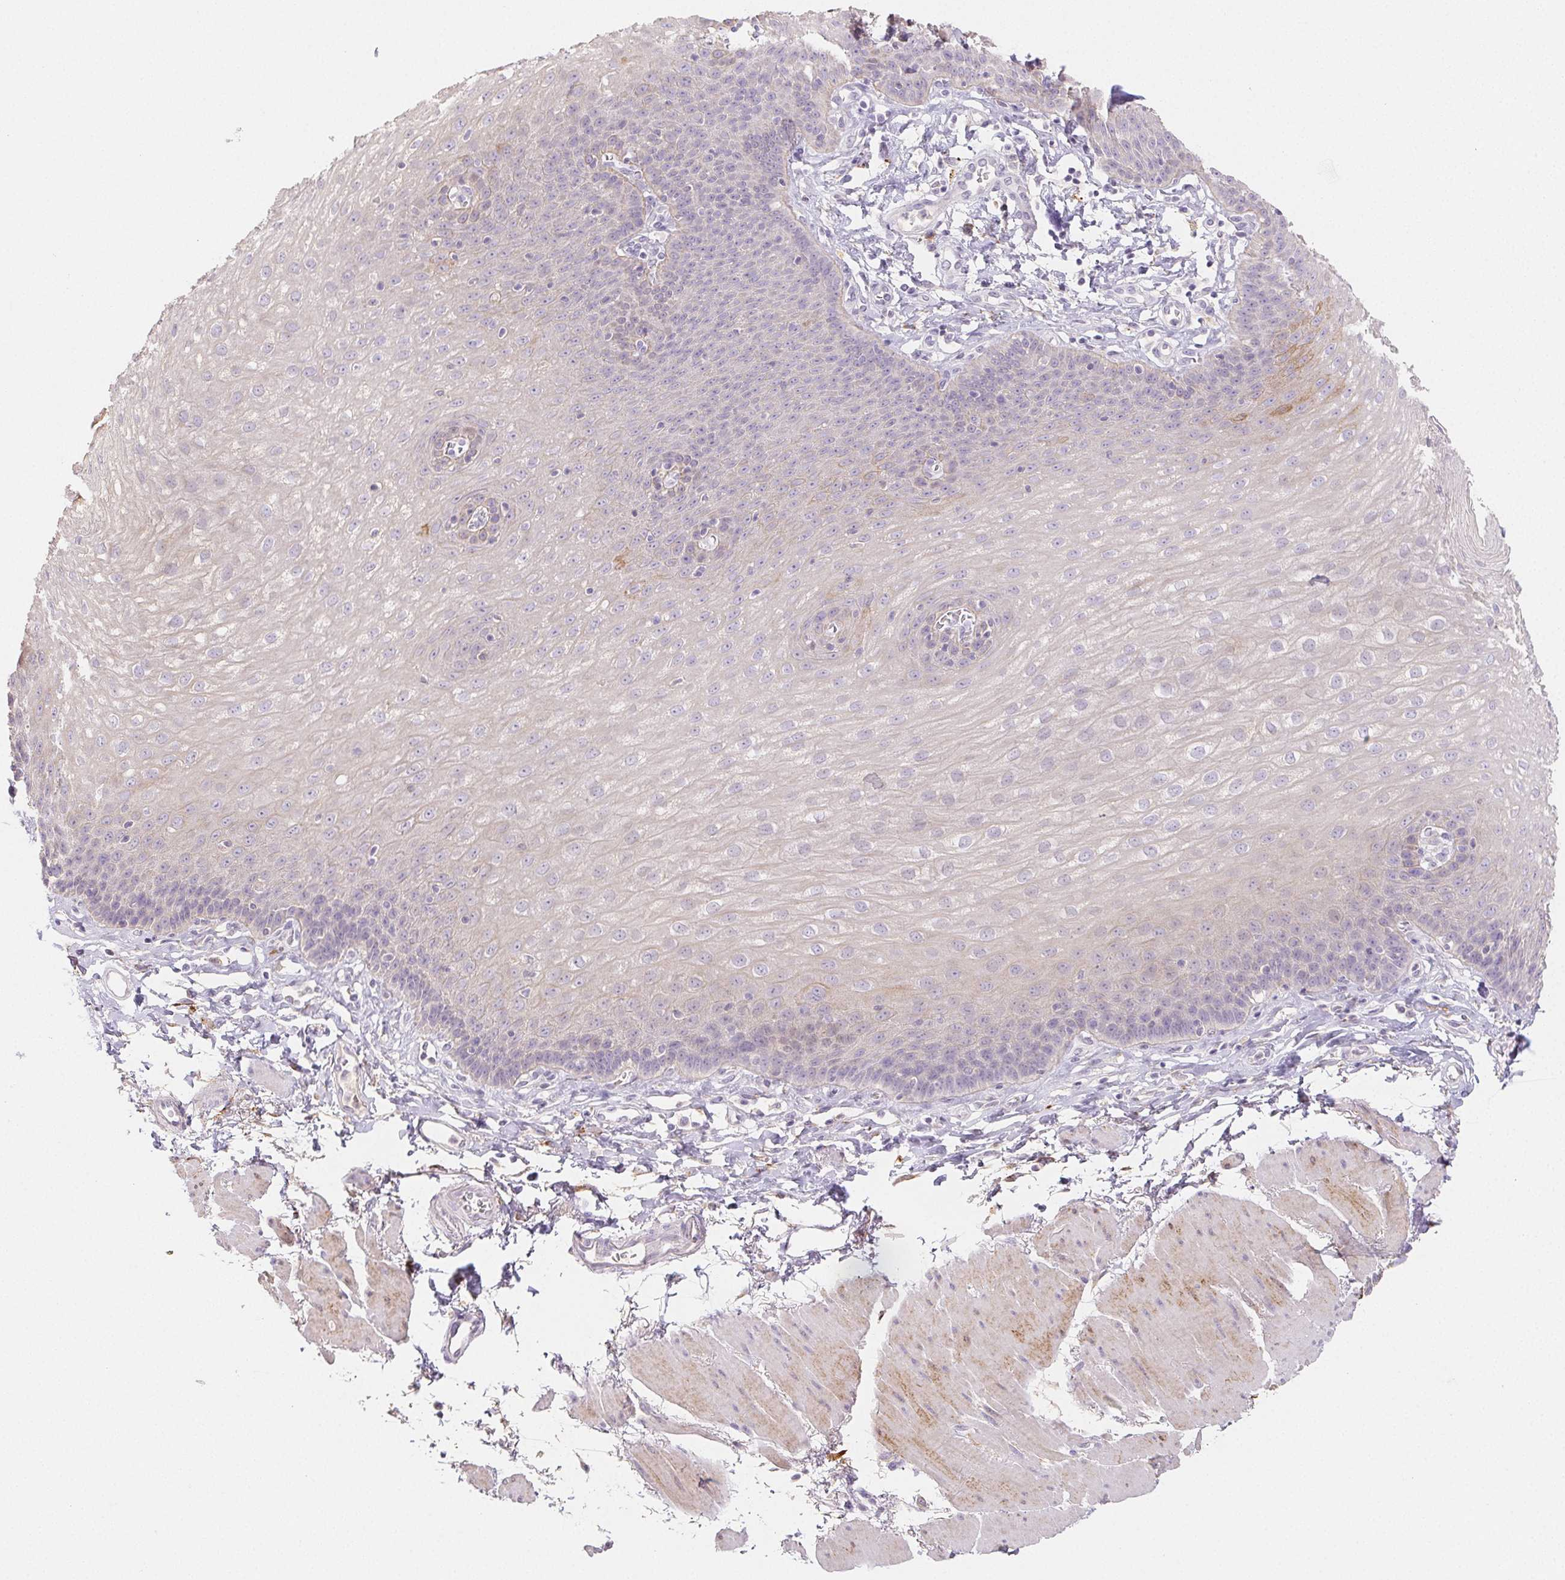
{"staining": {"intensity": "negative", "quantity": "none", "location": "none"}, "tissue": "esophagus", "cell_type": "Squamous epithelial cells", "image_type": "normal", "snomed": [{"axis": "morphology", "description": "Normal tissue, NOS"}, {"axis": "topography", "description": "Esophagus"}], "caption": "DAB (3,3'-diaminobenzidine) immunohistochemical staining of normal human esophagus exhibits no significant staining in squamous epithelial cells. (DAB (3,3'-diaminobenzidine) immunohistochemistry (IHC) with hematoxylin counter stain).", "gene": "ACVR1B", "patient": {"sex": "female", "age": 81}}